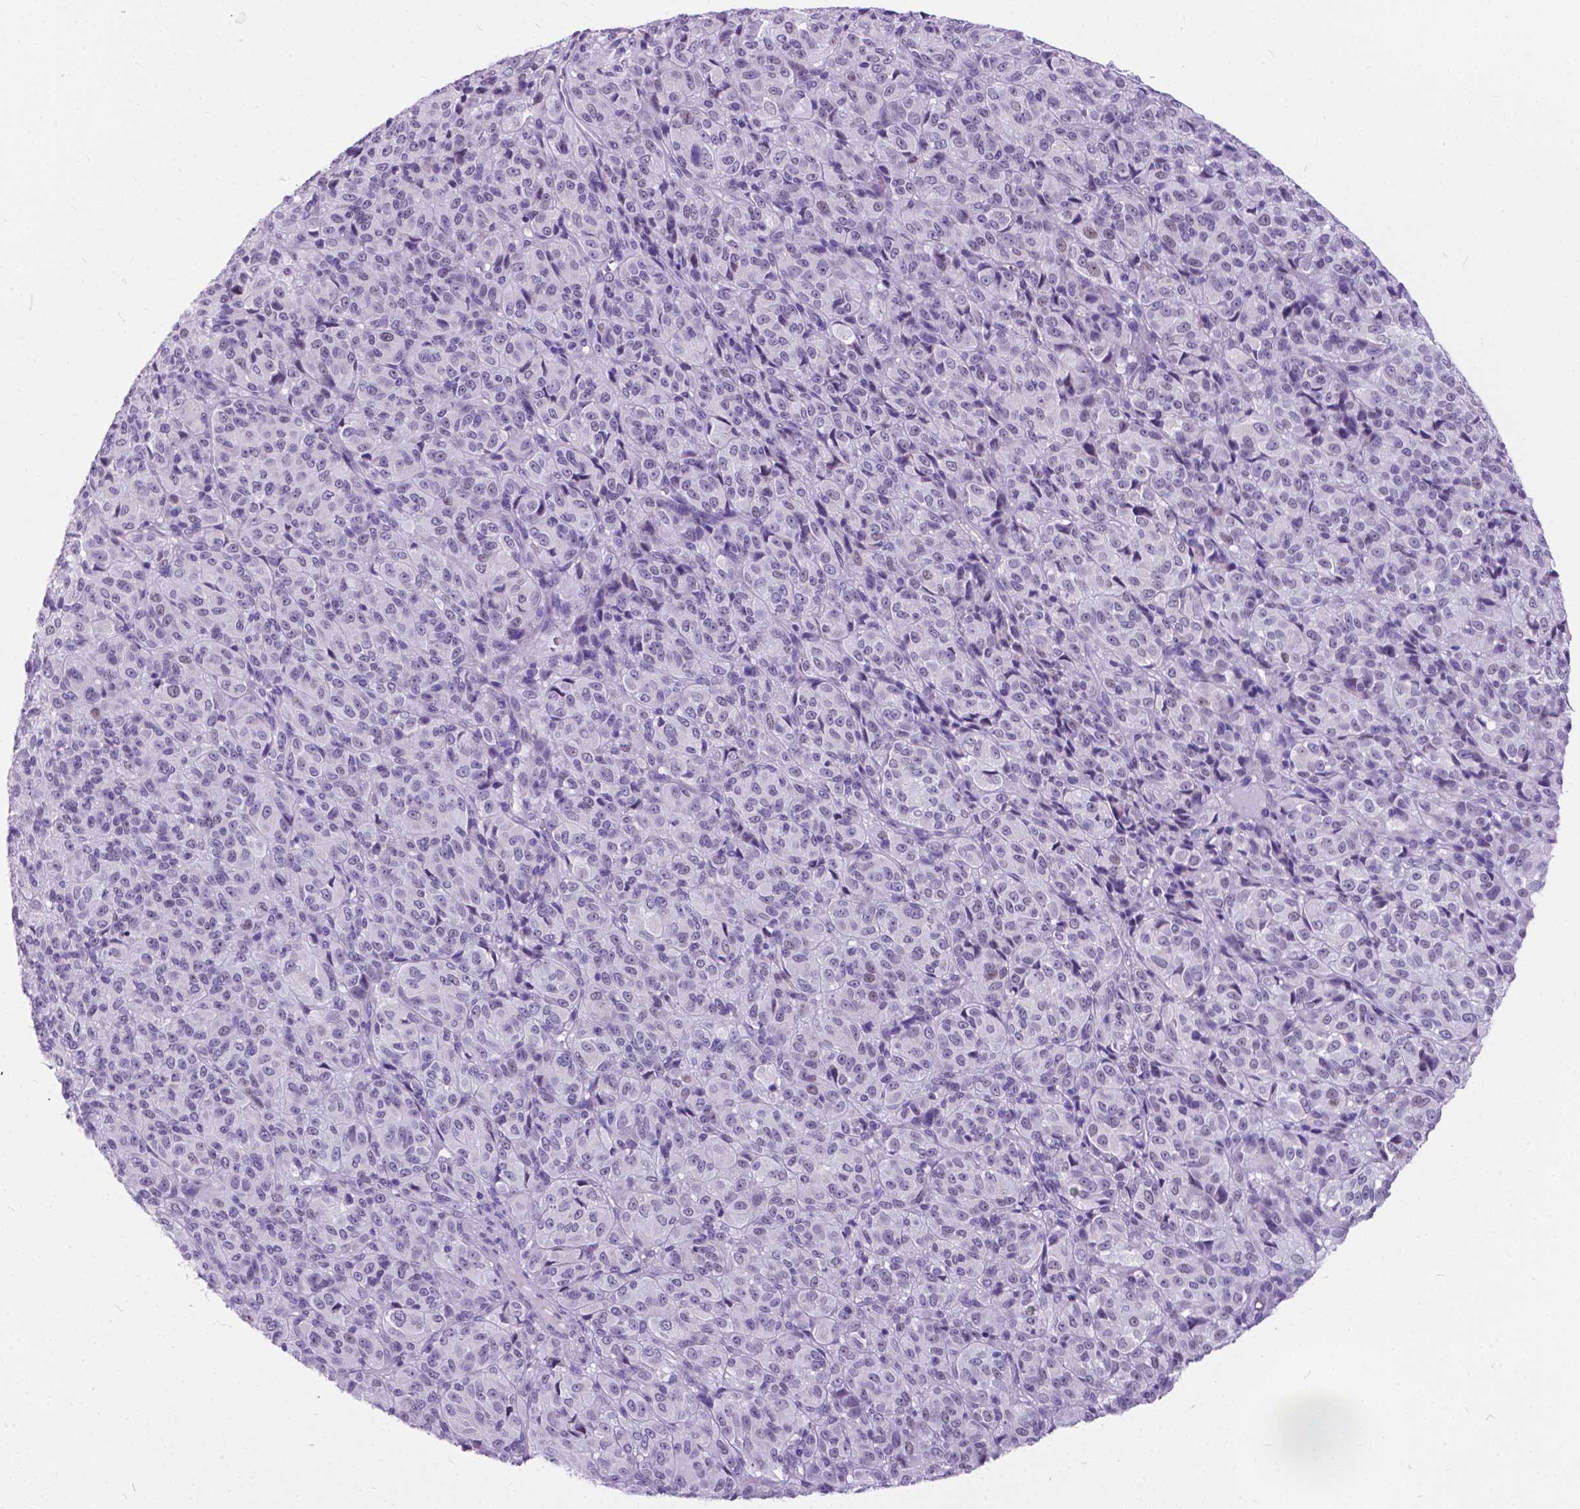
{"staining": {"intensity": "negative", "quantity": "none", "location": "none"}, "tissue": "melanoma", "cell_type": "Tumor cells", "image_type": "cancer", "snomed": [{"axis": "morphology", "description": "Malignant melanoma, Metastatic site"}, {"axis": "topography", "description": "Brain"}], "caption": "Tumor cells are negative for protein expression in human malignant melanoma (metastatic site).", "gene": "BSND", "patient": {"sex": "female", "age": 56}}